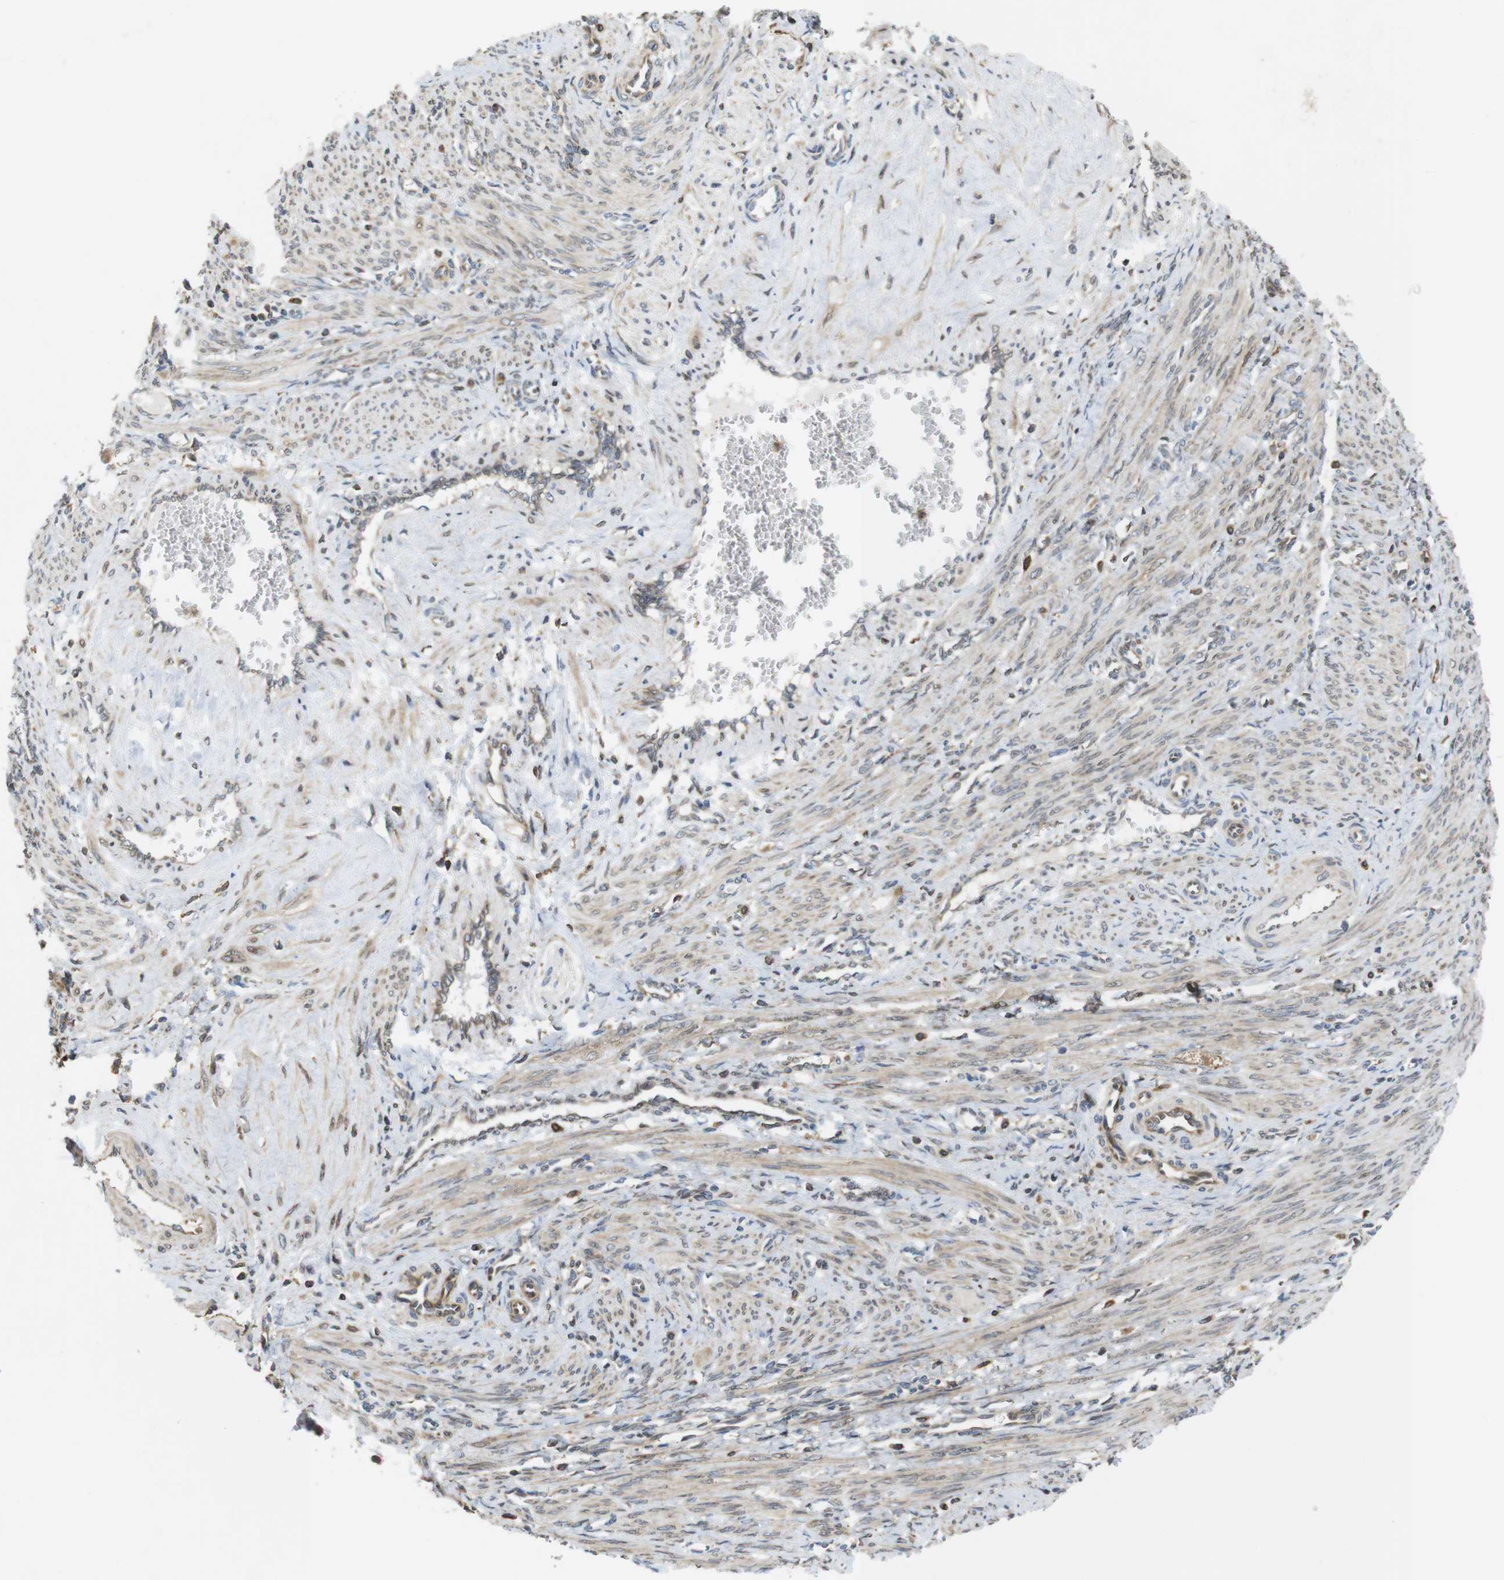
{"staining": {"intensity": "weak", "quantity": "25%-75%", "location": "cytoplasmic/membranous"}, "tissue": "smooth muscle", "cell_type": "Smooth muscle cells", "image_type": "normal", "snomed": [{"axis": "morphology", "description": "Normal tissue, NOS"}, {"axis": "topography", "description": "Endometrium"}], "caption": "Human smooth muscle stained with a brown dye demonstrates weak cytoplasmic/membranous positive staining in about 25%-75% of smooth muscle cells.", "gene": "ARL6IP5", "patient": {"sex": "female", "age": 33}}